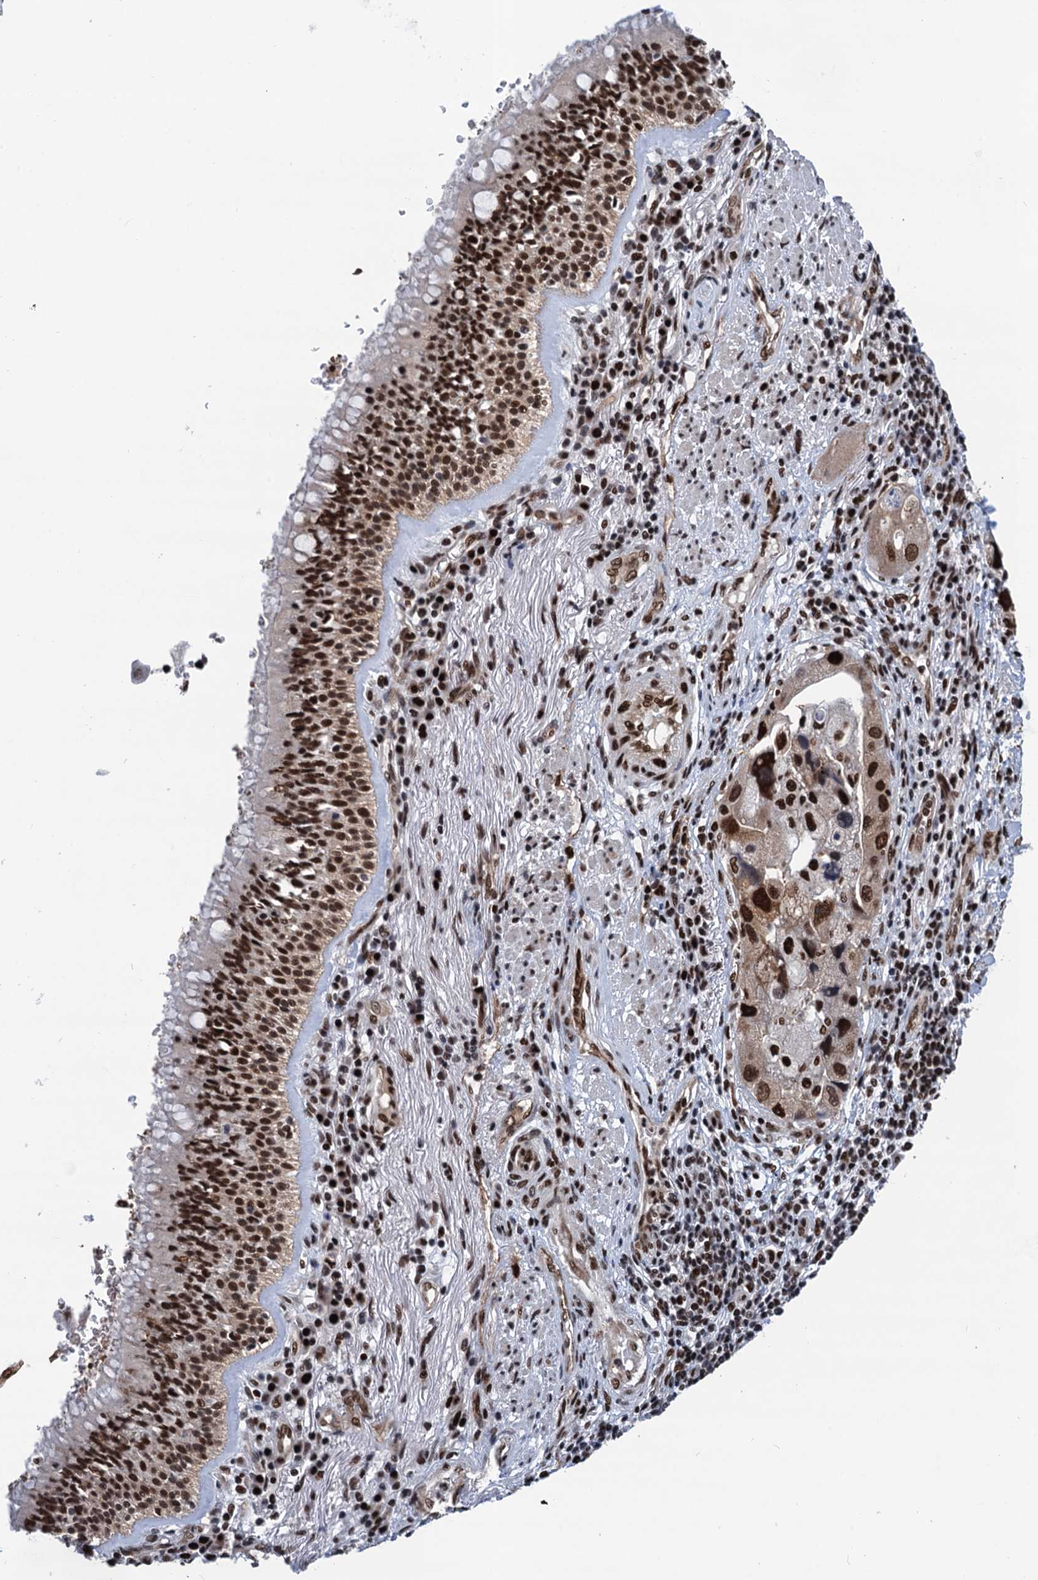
{"staining": {"intensity": "strong", "quantity": ">75%", "location": "nuclear"}, "tissue": "lung cancer", "cell_type": "Tumor cells", "image_type": "cancer", "snomed": [{"axis": "morphology", "description": "Adenocarcinoma, NOS"}, {"axis": "topography", "description": "Lung"}], "caption": "Strong nuclear positivity for a protein is seen in about >75% of tumor cells of lung cancer using immunohistochemistry (IHC).", "gene": "PPP4R1", "patient": {"sex": "female", "age": 54}}